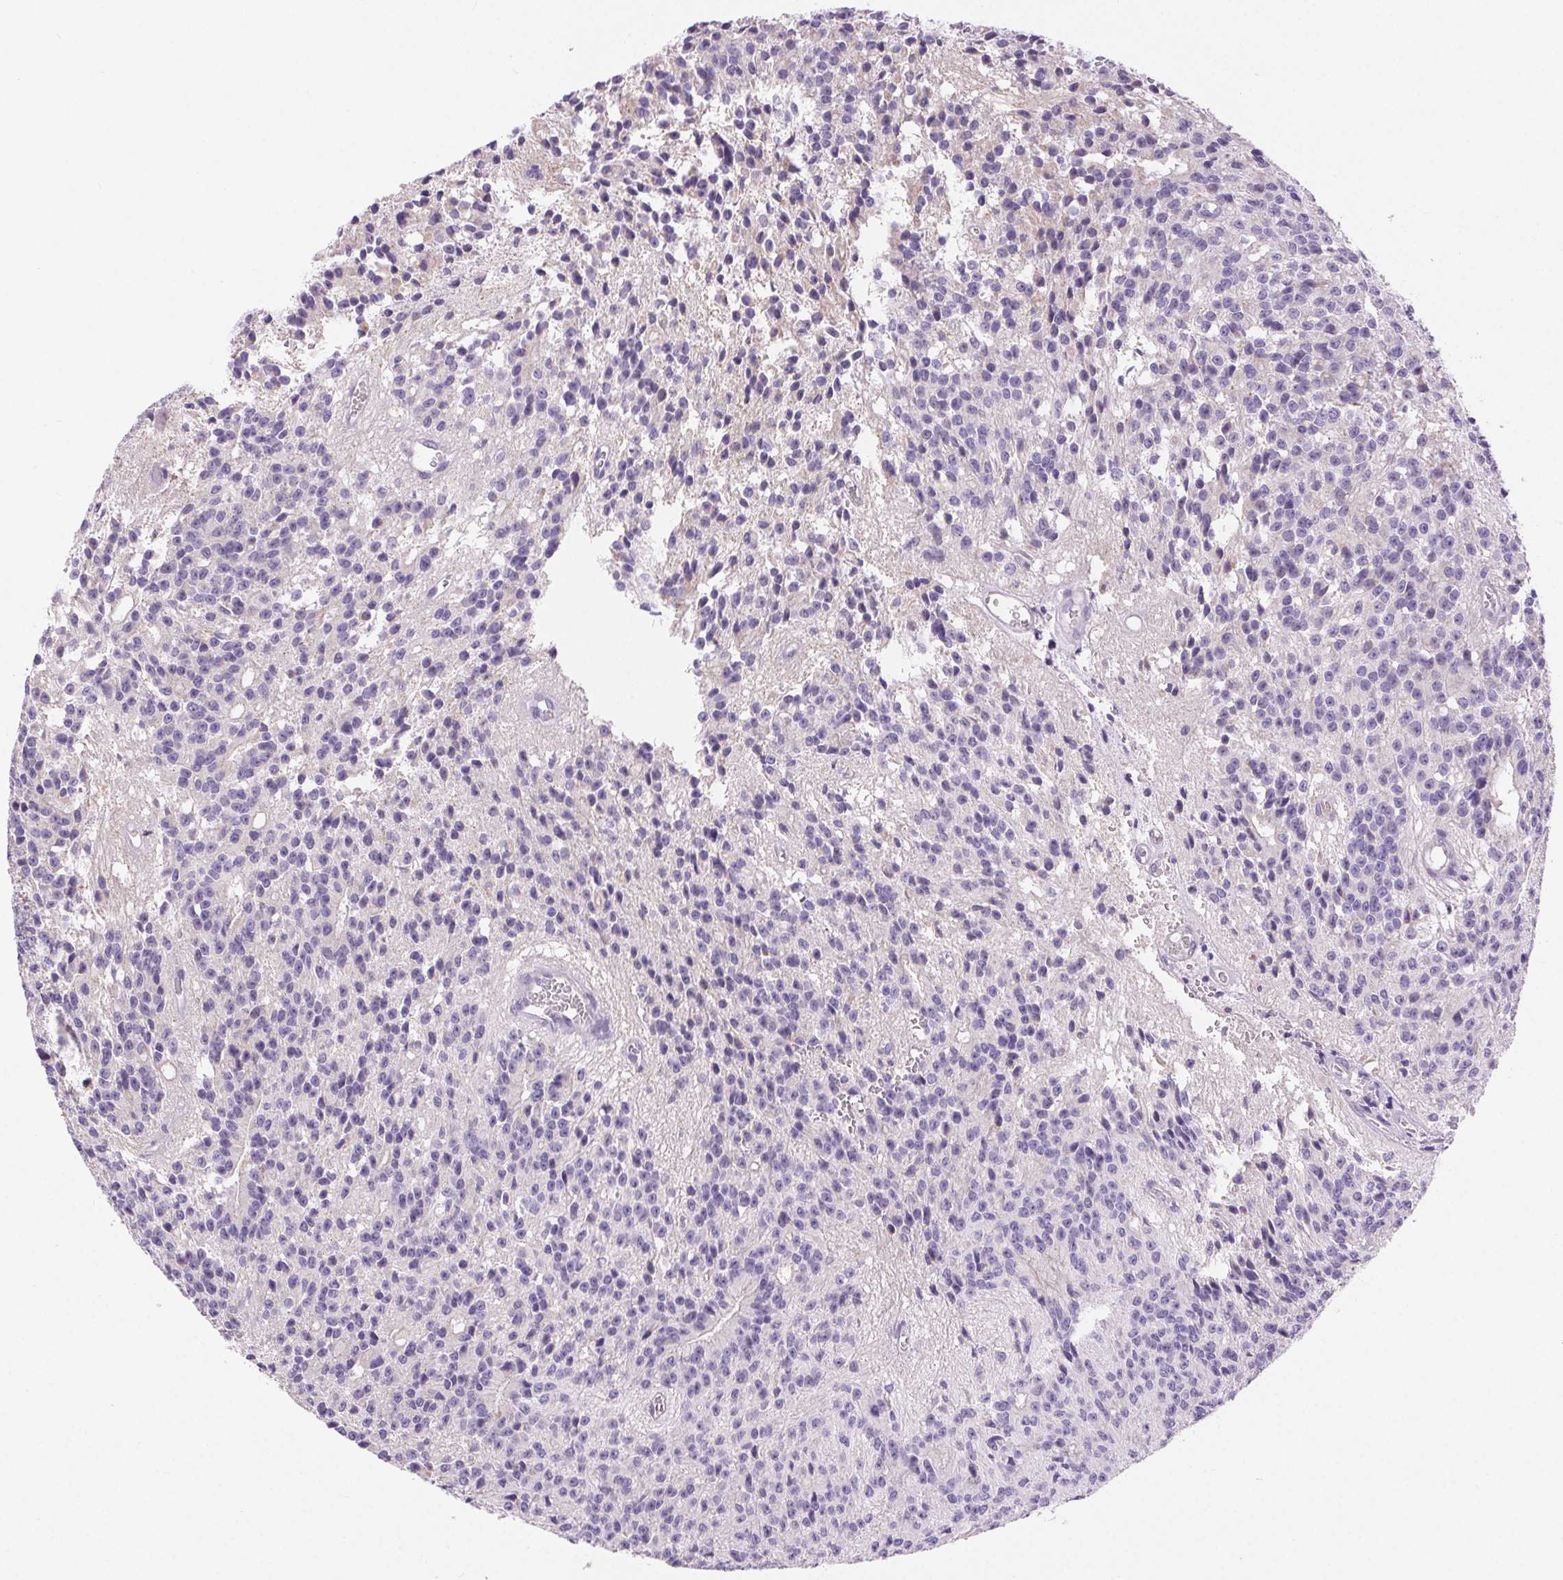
{"staining": {"intensity": "negative", "quantity": "none", "location": "none"}, "tissue": "glioma", "cell_type": "Tumor cells", "image_type": "cancer", "snomed": [{"axis": "morphology", "description": "Glioma, malignant, Low grade"}, {"axis": "topography", "description": "Brain"}], "caption": "High magnification brightfield microscopy of malignant glioma (low-grade) stained with DAB (brown) and counterstained with hematoxylin (blue): tumor cells show no significant expression.", "gene": "ARHGAP11B", "patient": {"sex": "male", "age": 31}}